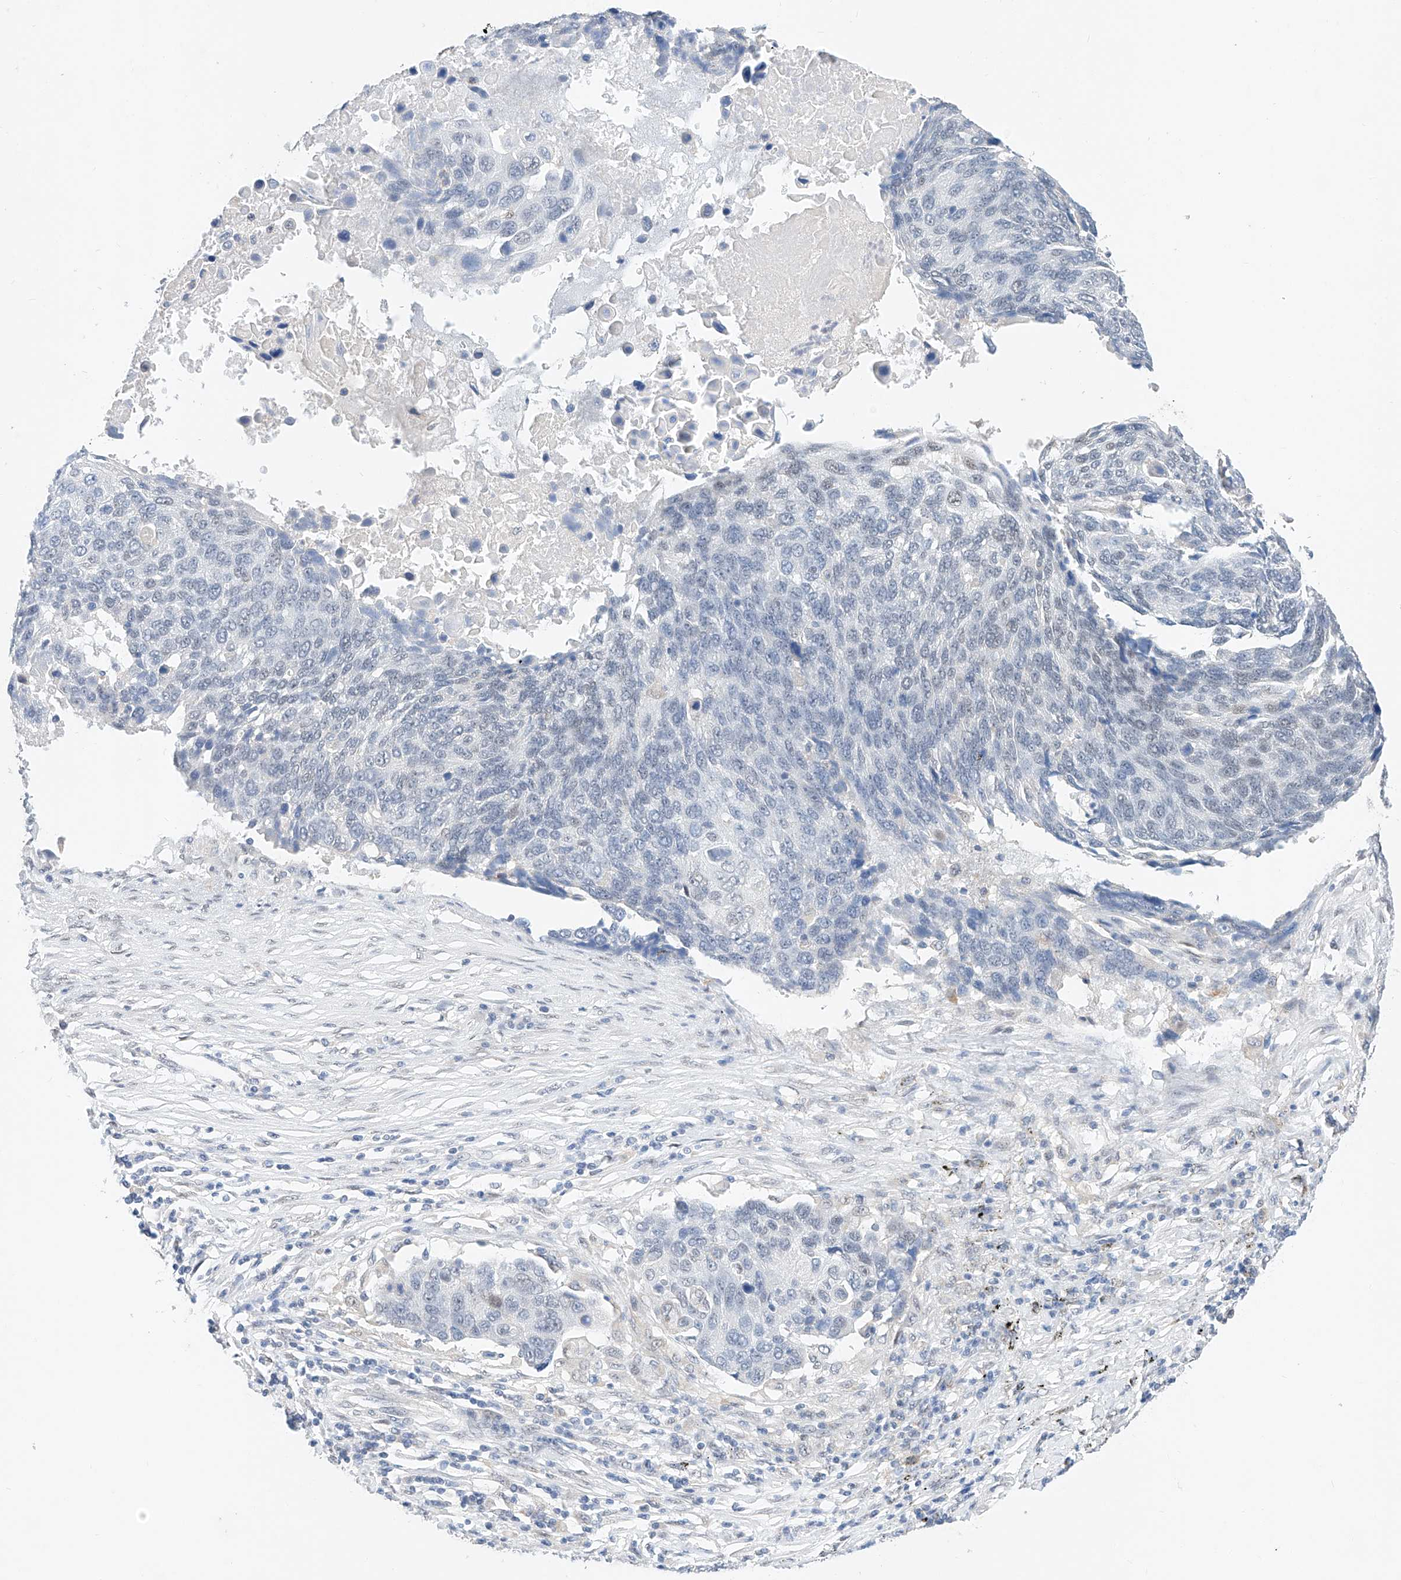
{"staining": {"intensity": "negative", "quantity": "none", "location": "none"}, "tissue": "lung cancer", "cell_type": "Tumor cells", "image_type": "cancer", "snomed": [{"axis": "morphology", "description": "Squamous cell carcinoma, NOS"}, {"axis": "topography", "description": "Lung"}], "caption": "Image shows no significant protein staining in tumor cells of lung cancer (squamous cell carcinoma).", "gene": "KCNJ1", "patient": {"sex": "male", "age": 66}}